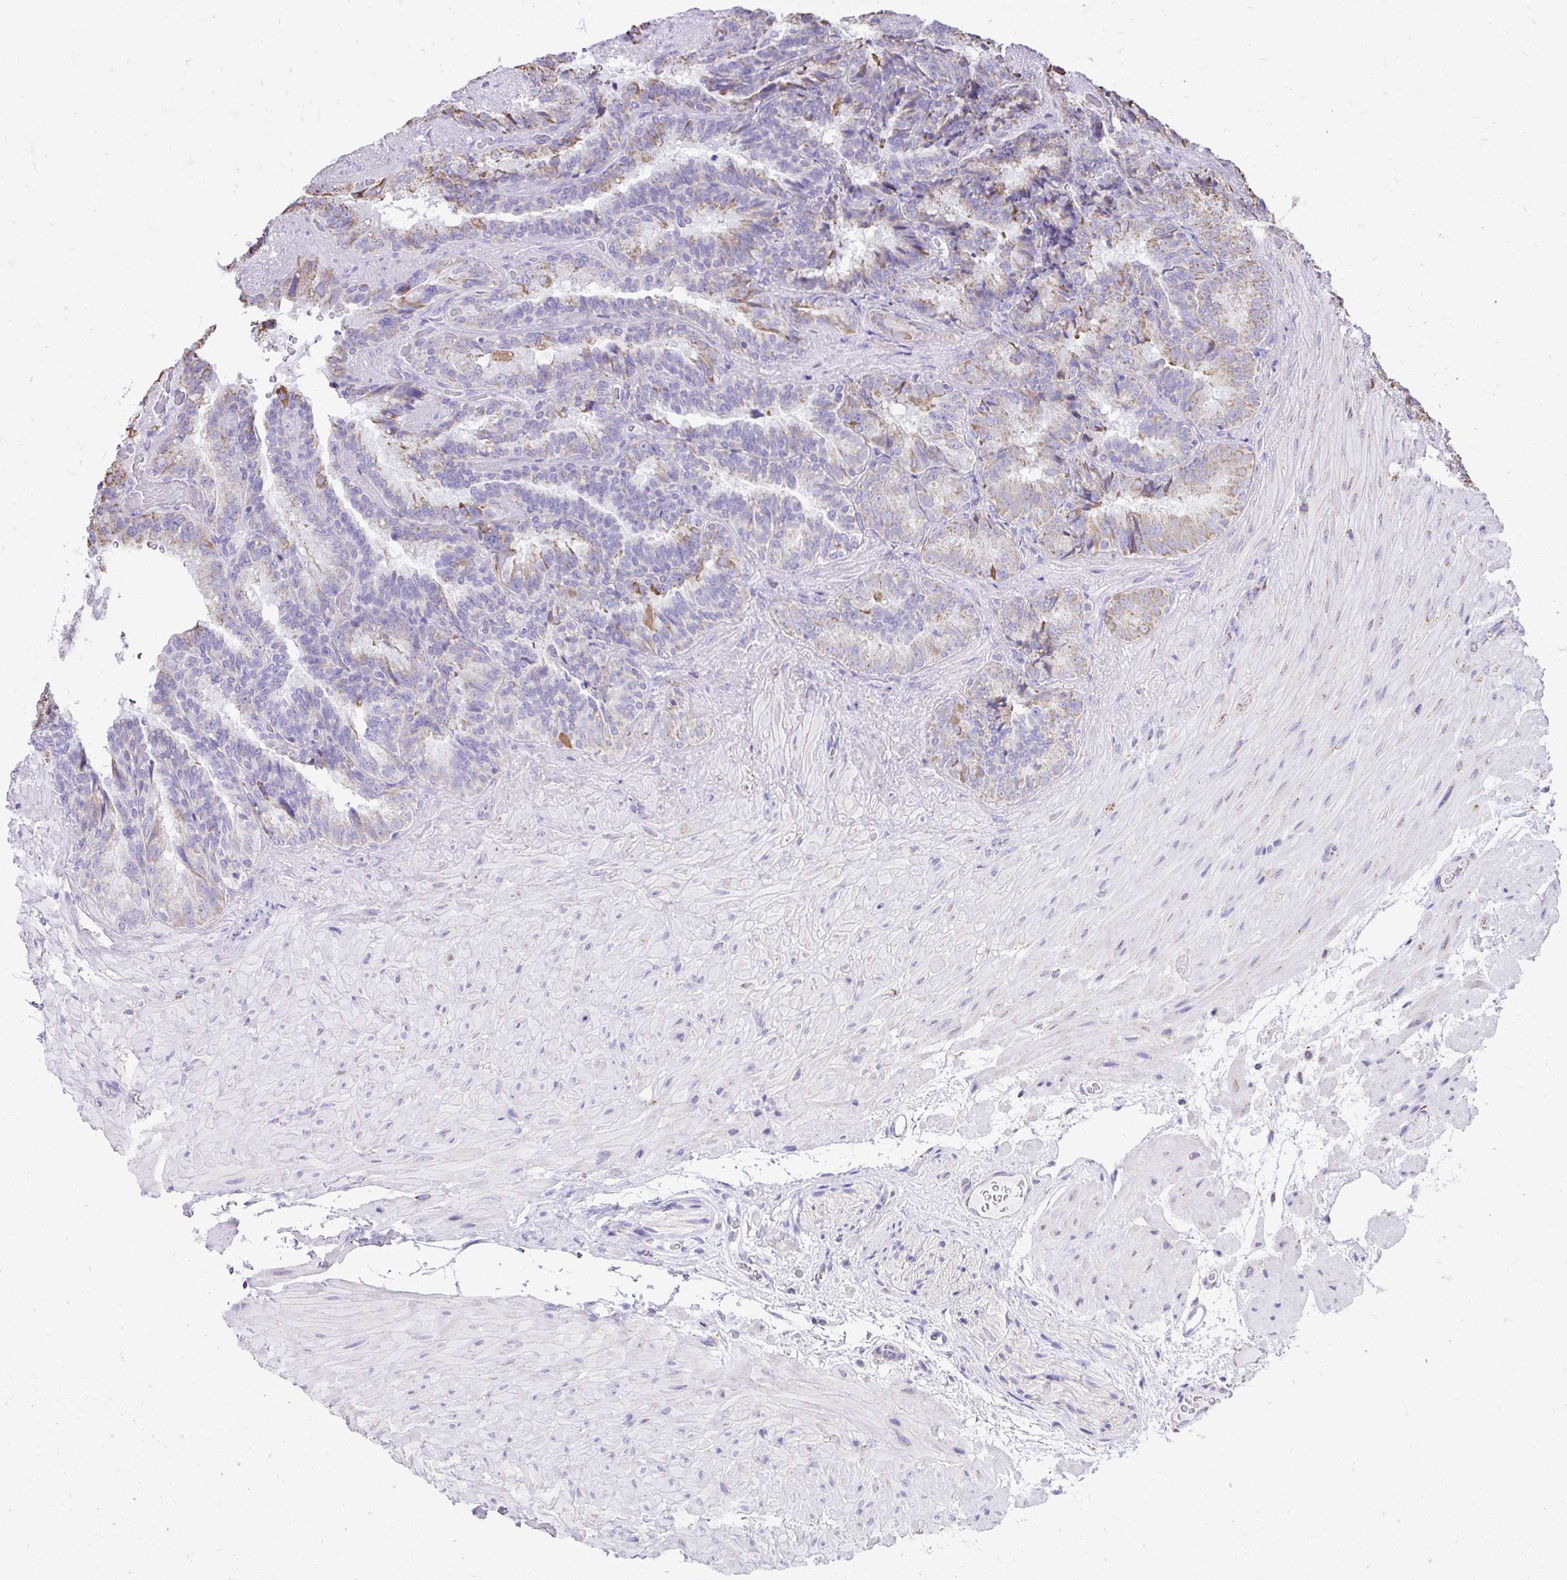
{"staining": {"intensity": "weak", "quantity": "<25%", "location": "cytoplasmic/membranous"}, "tissue": "seminal vesicle", "cell_type": "Glandular cells", "image_type": "normal", "snomed": [{"axis": "morphology", "description": "Normal tissue, NOS"}, {"axis": "topography", "description": "Seminal veicle"}], "caption": "Image shows no significant protein staining in glandular cells of unremarkable seminal vesicle. (Immunohistochemistry (ihc), brightfield microscopy, high magnification).", "gene": "MPZL2", "patient": {"sex": "male", "age": 60}}